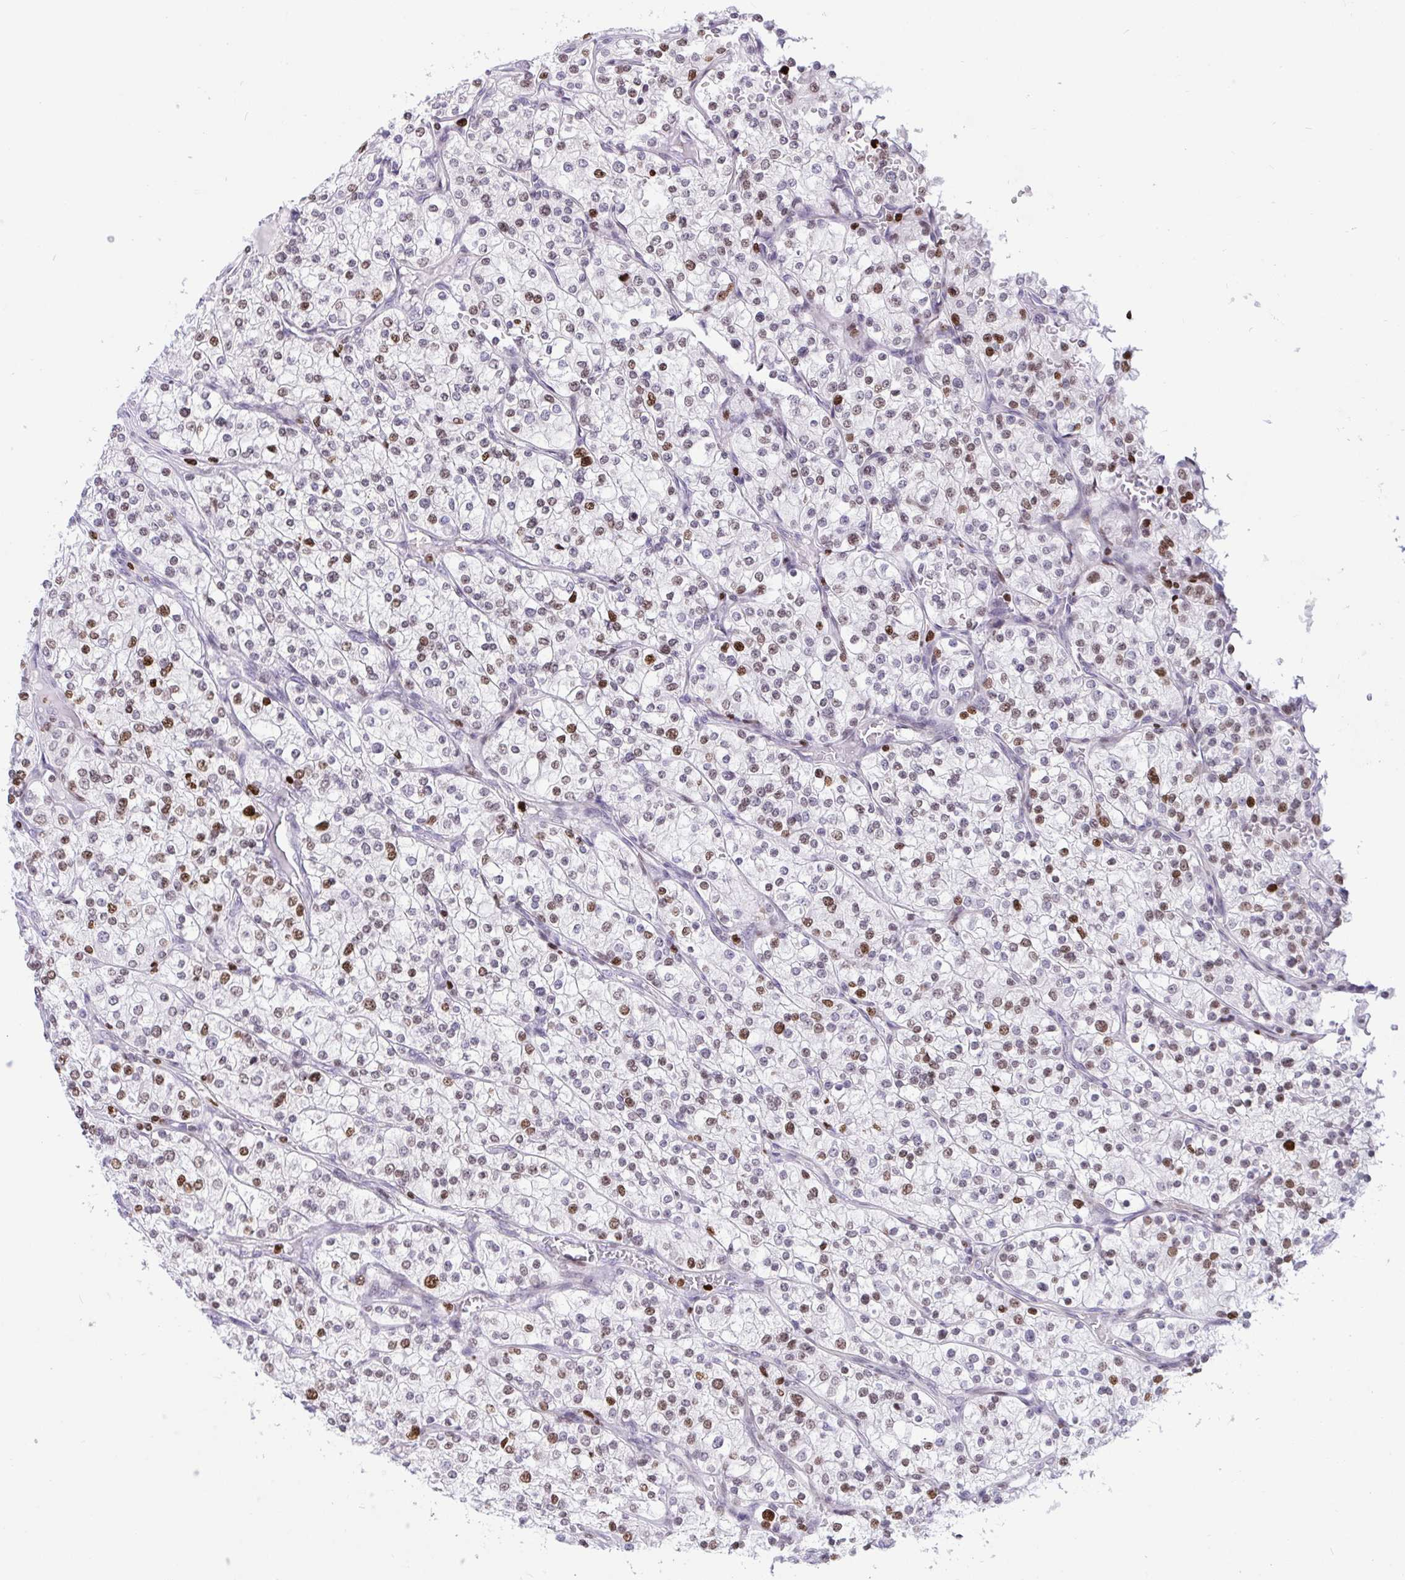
{"staining": {"intensity": "weak", "quantity": "25%-75%", "location": "nuclear"}, "tissue": "renal cancer", "cell_type": "Tumor cells", "image_type": "cancer", "snomed": [{"axis": "morphology", "description": "Adenocarcinoma, NOS"}, {"axis": "topography", "description": "Kidney"}], "caption": "IHC micrograph of neoplastic tissue: renal cancer stained using immunohistochemistry exhibits low levels of weak protein expression localized specifically in the nuclear of tumor cells, appearing as a nuclear brown color.", "gene": "HMGB2", "patient": {"sex": "male", "age": 80}}